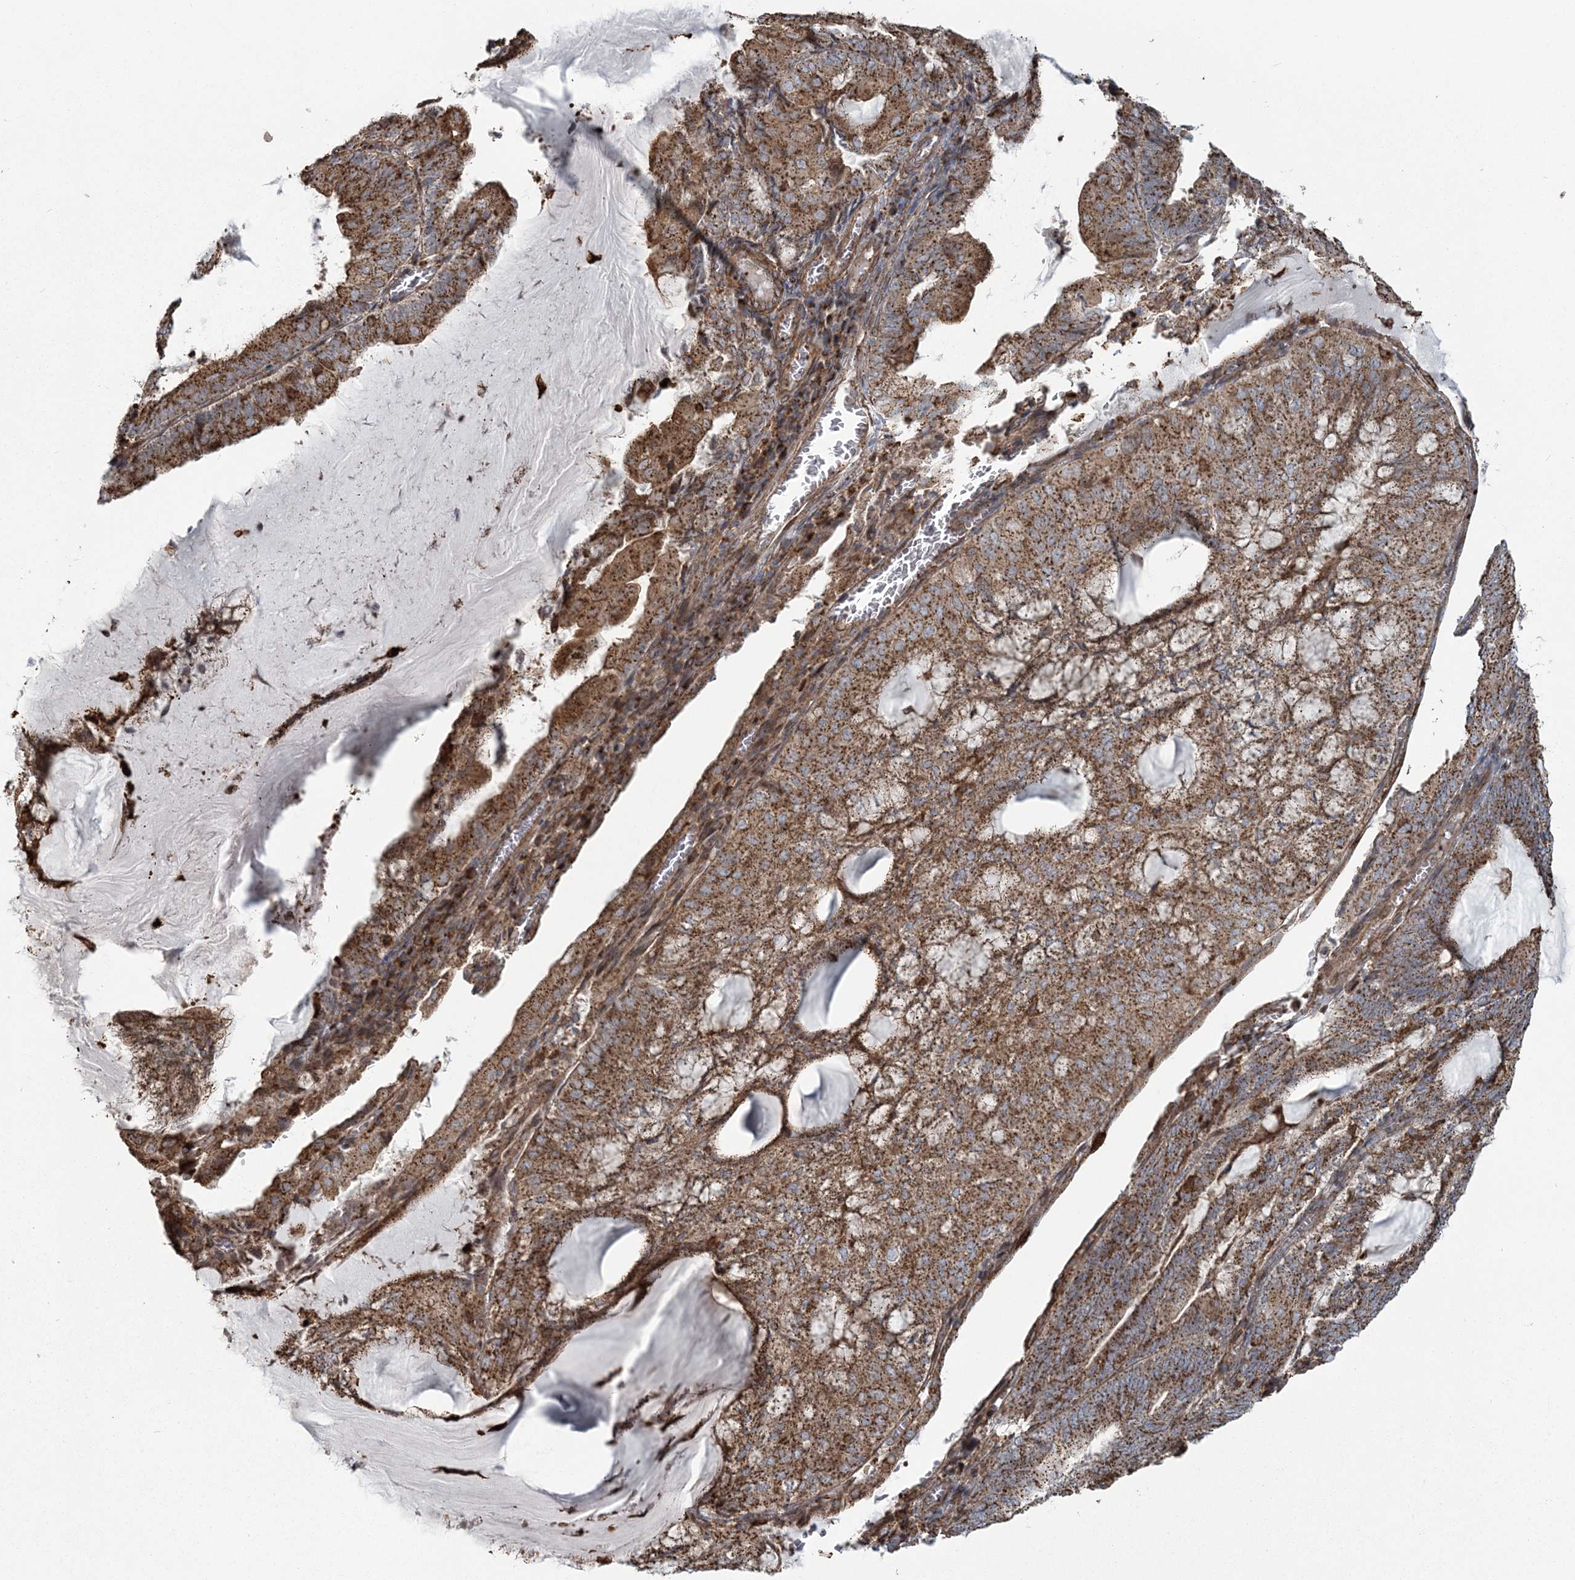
{"staining": {"intensity": "moderate", "quantity": ">75%", "location": "cytoplasmic/membranous"}, "tissue": "endometrial cancer", "cell_type": "Tumor cells", "image_type": "cancer", "snomed": [{"axis": "morphology", "description": "Adenocarcinoma, NOS"}, {"axis": "topography", "description": "Endometrium"}], "caption": "This is a micrograph of immunohistochemistry staining of endometrial cancer (adenocarcinoma), which shows moderate positivity in the cytoplasmic/membranous of tumor cells.", "gene": "TRAF3IP2", "patient": {"sex": "female", "age": 81}}